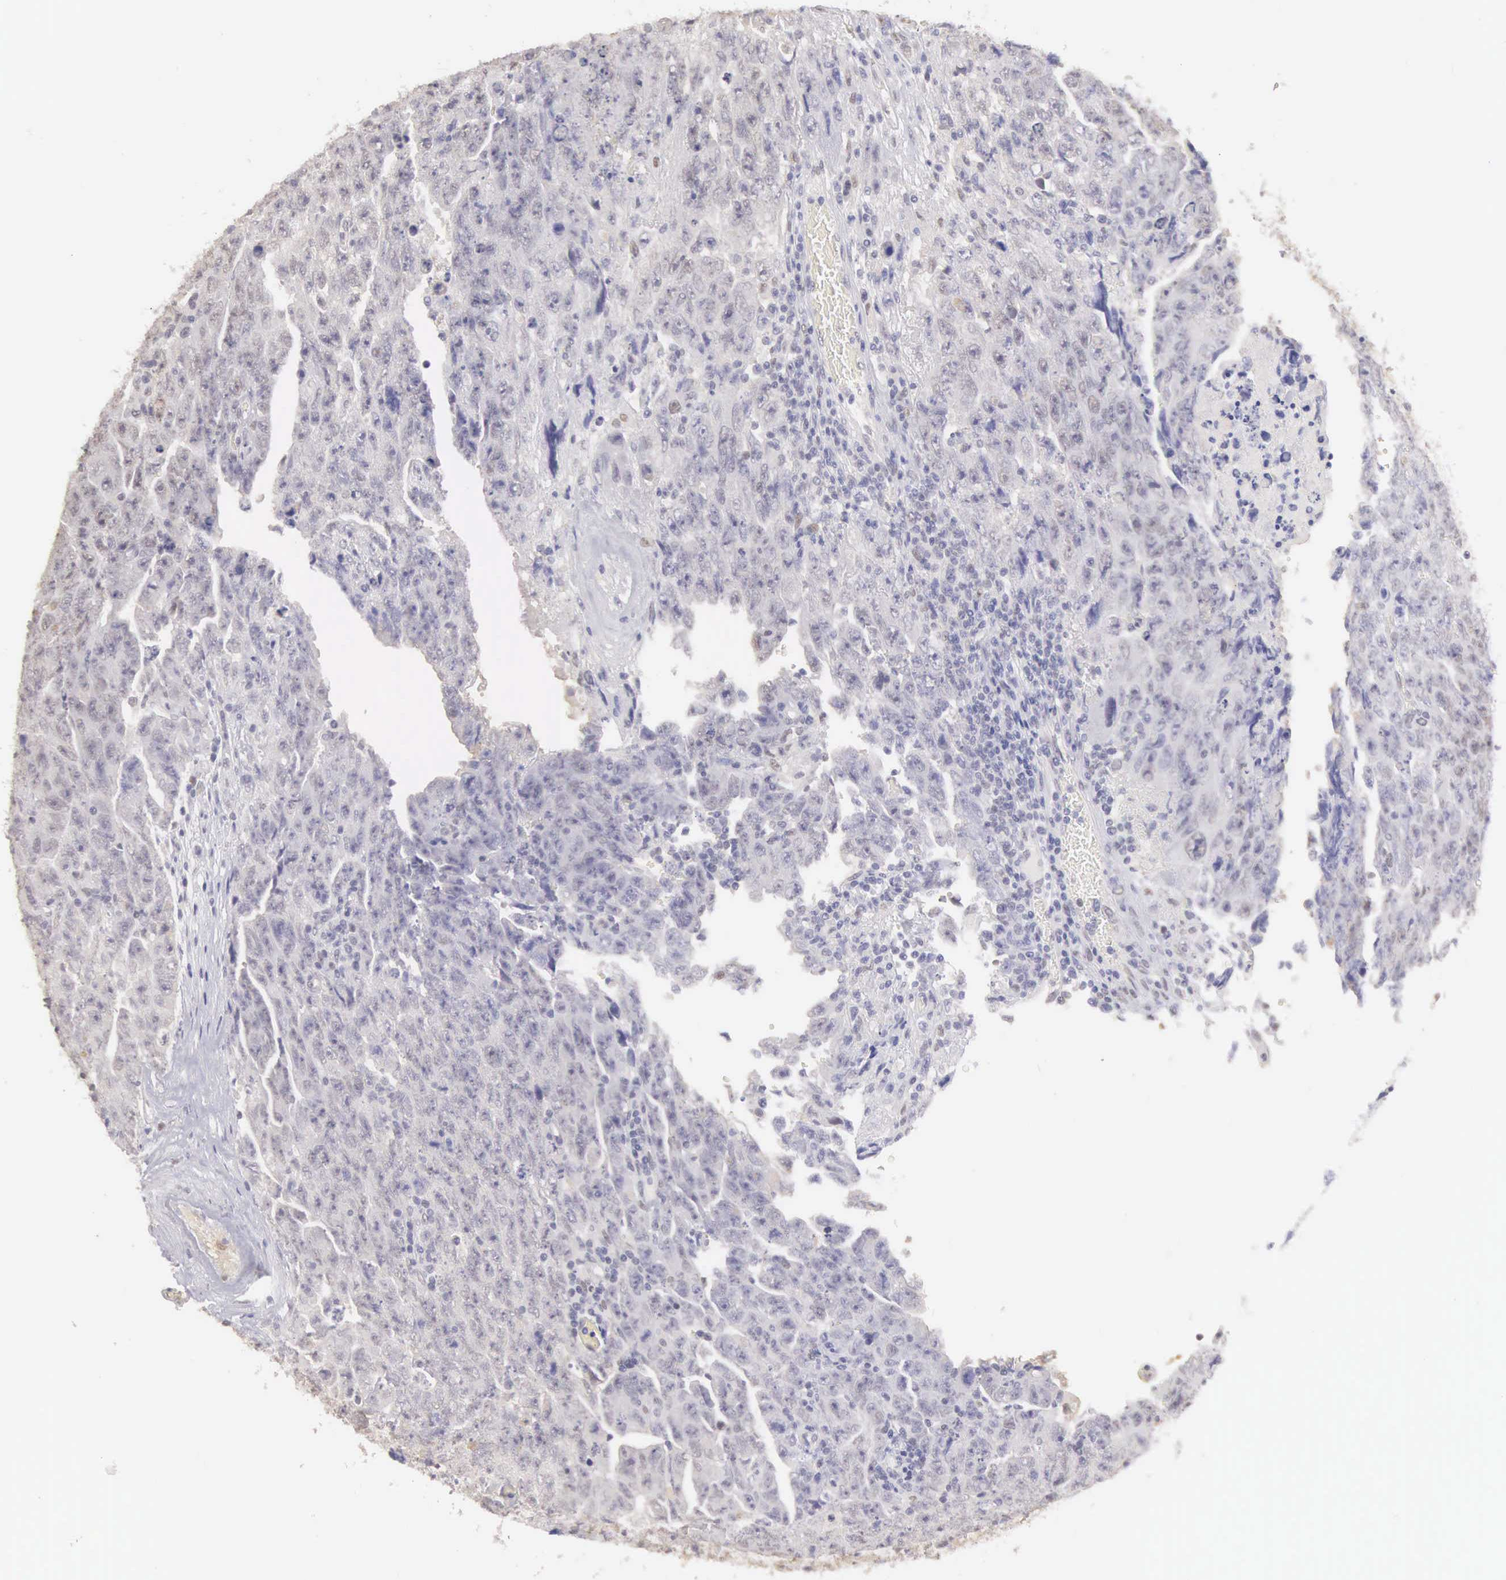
{"staining": {"intensity": "negative", "quantity": "none", "location": "none"}, "tissue": "testis cancer", "cell_type": "Tumor cells", "image_type": "cancer", "snomed": [{"axis": "morphology", "description": "Carcinoma, Embryonal, NOS"}, {"axis": "topography", "description": "Testis"}], "caption": "Tumor cells are negative for protein expression in human testis embryonal carcinoma.", "gene": "UBA1", "patient": {"sex": "male", "age": 28}}